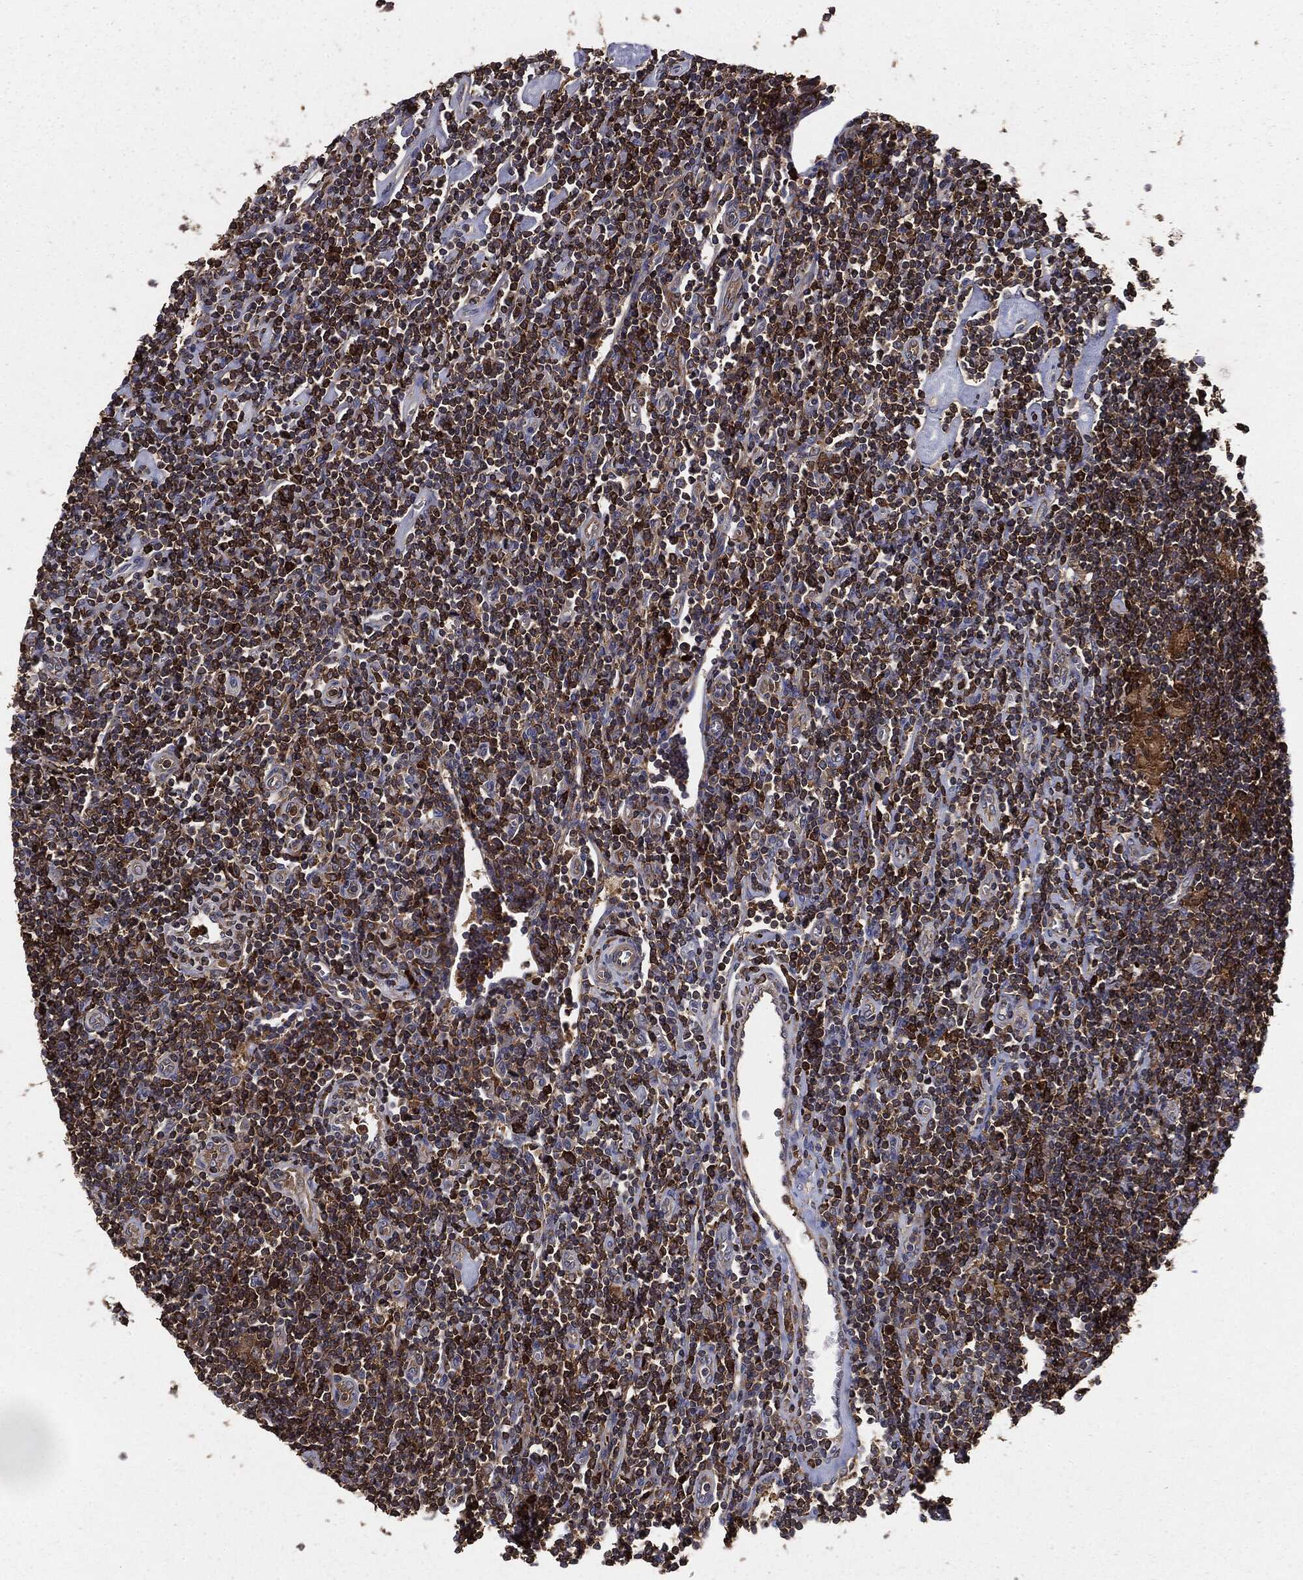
{"staining": {"intensity": "weak", "quantity": ">75%", "location": "cytoplasmic/membranous"}, "tissue": "lymphoma", "cell_type": "Tumor cells", "image_type": "cancer", "snomed": [{"axis": "morphology", "description": "Hodgkin's disease, NOS"}, {"axis": "topography", "description": "Lymph node"}], "caption": "Immunohistochemistry (IHC) micrograph of human Hodgkin's disease stained for a protein (brown), which displays low levels of weak cytoplasmic/membranous expression in approximately >75% of tumor cells.", "gene": "GNB5", "patient": {"sex": "male", "age": 40}}